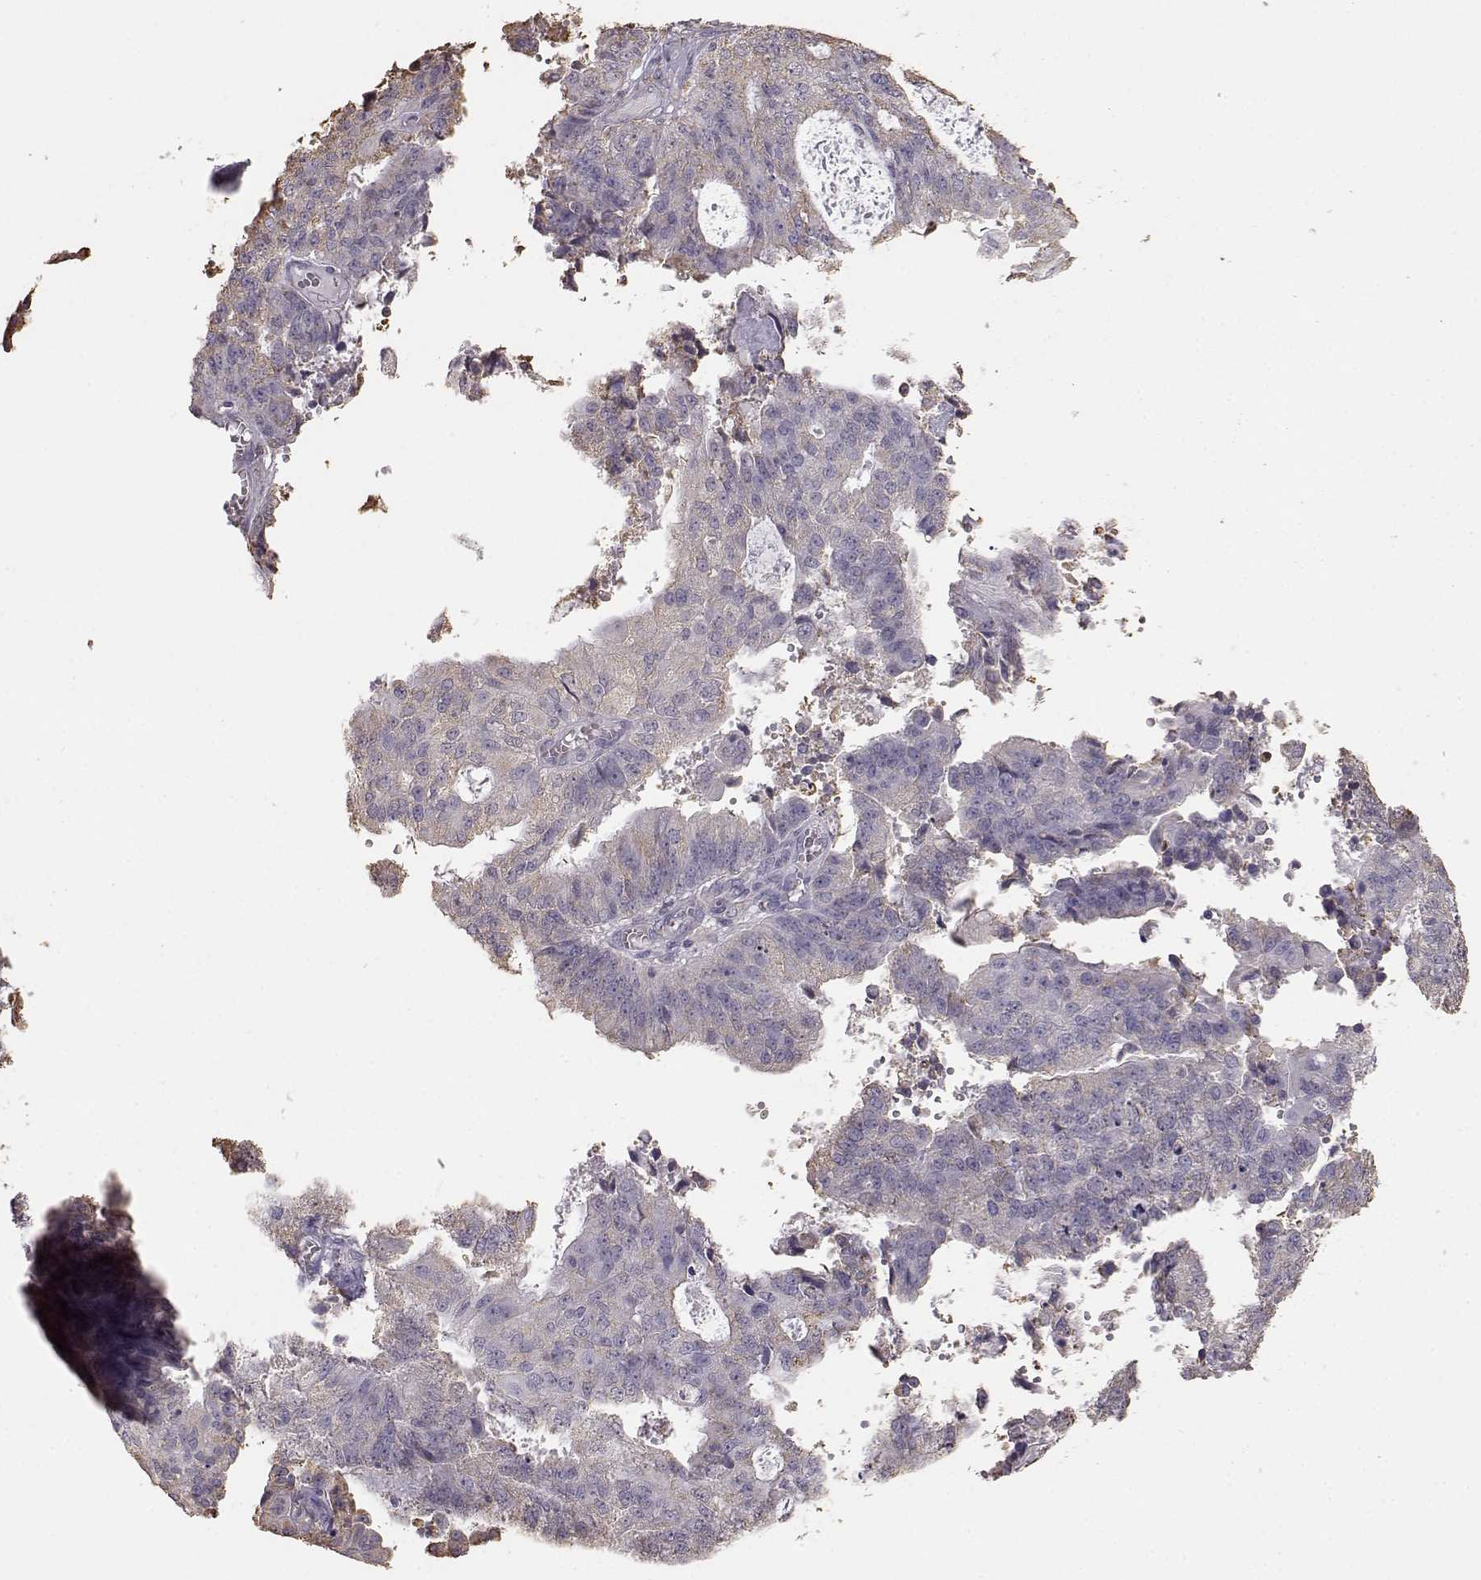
{"staining": {"intensity": "weak", "quantity": "<25%", "location": "cytoplasmic/membranous"}, "tissue": "endometrial cancer", "cell_type": "Tumor cells", "image_type": "cancer", "snomed": [{"axis": "morphology", "description": "Adenocarcinoma, NOS"}, {"axis": "topography", "description": "Endometrium"}], "caption": "Tumor cells are negative for protein expression in human endometrial adenocarcinoma.", "gene": "GABRG3", "patient": {"sex": "female", "age": 82}}